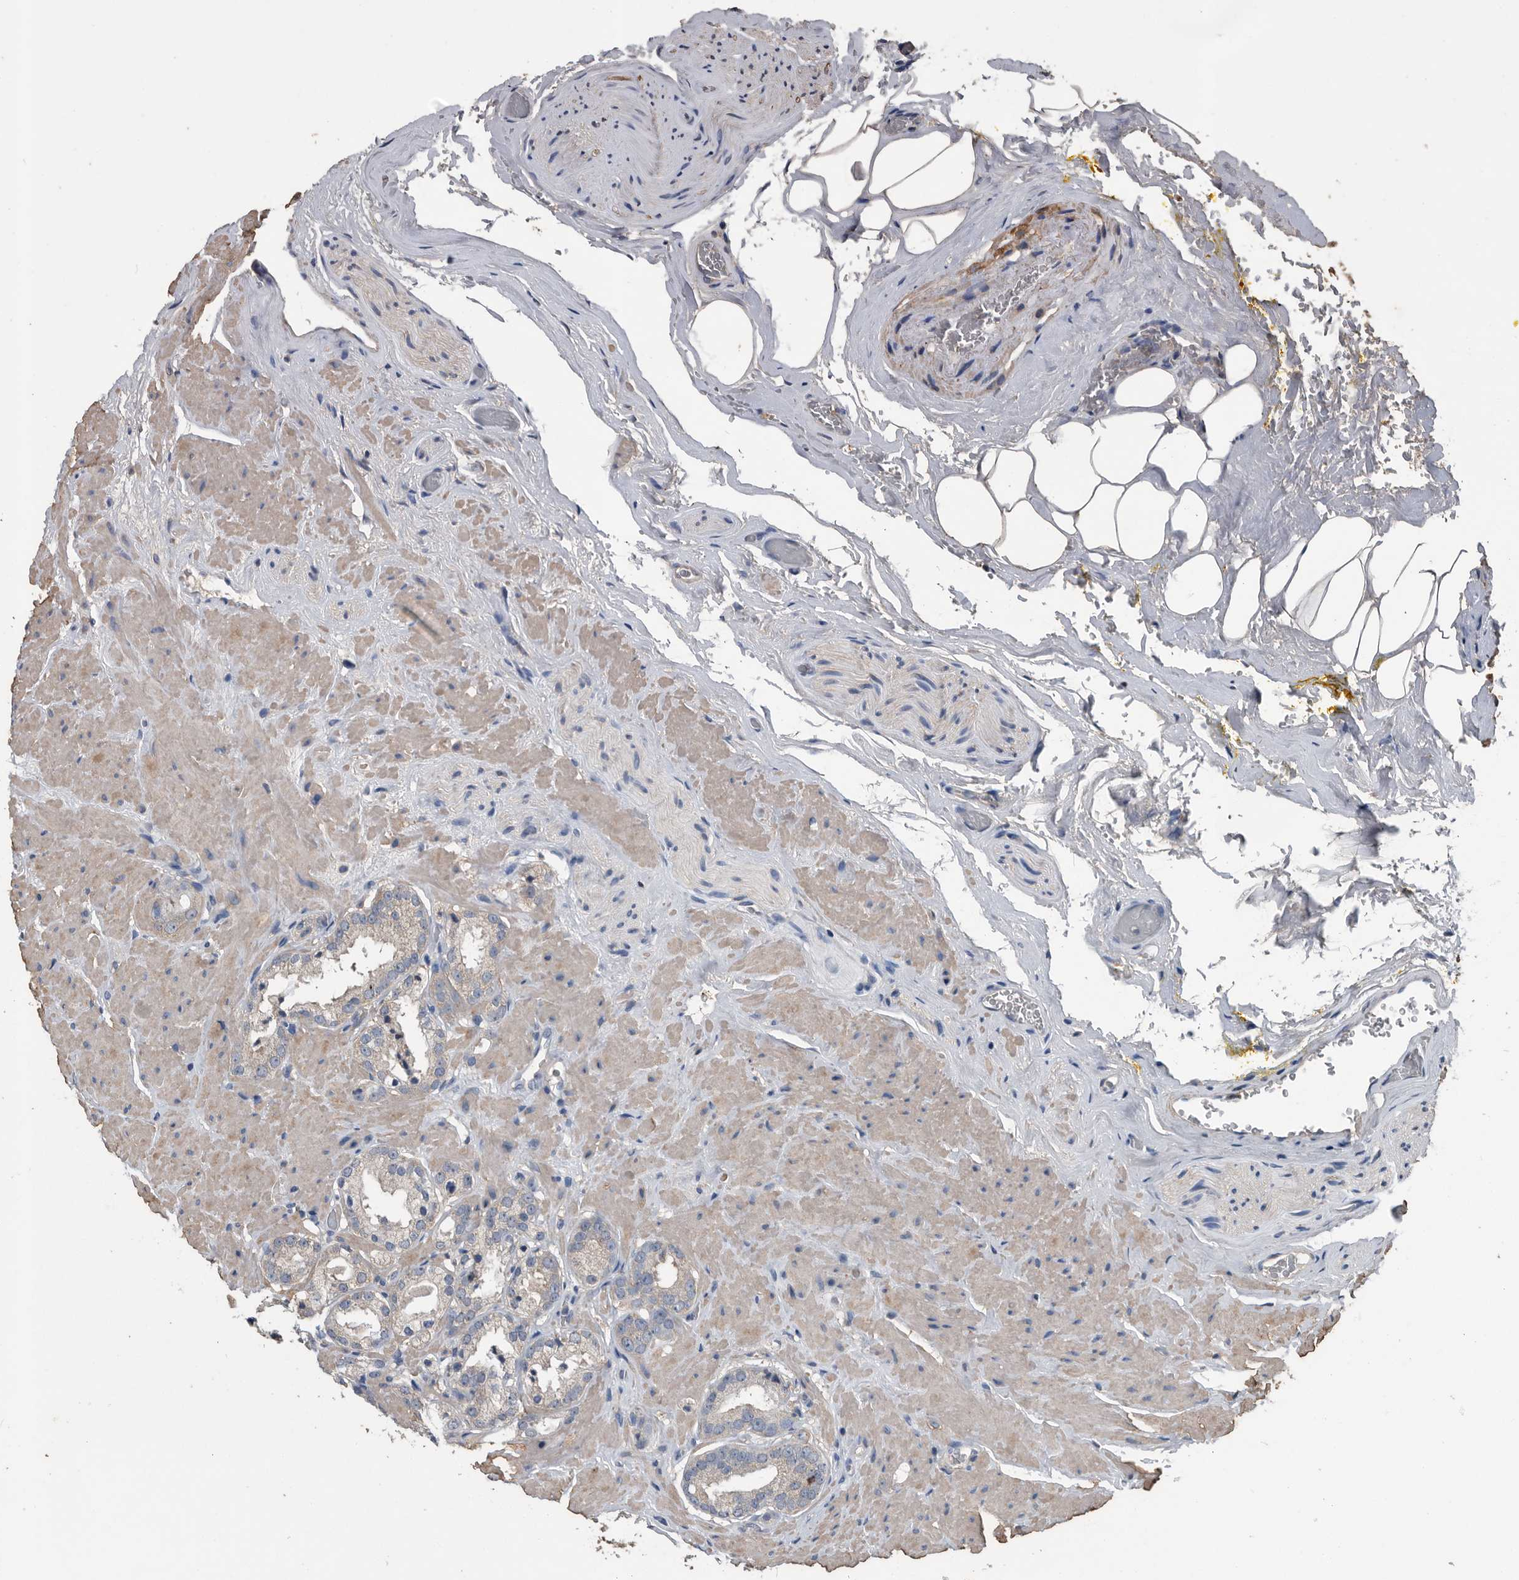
{"staining": {"intensity": "negative", "quantity": "none", "location": "none"}, "tissue": "prostate cancer", "cell_type": "Tumor cells", "image_type": "cancer", "snomed": [{"axis": "morphology", "description": "Adenocarcinoma, High grade"}, {"axis": "topography", "description": "Prostate"}], "caption": "The histopathology image reveals no staining of tumor cells in prostate high-grade adenocarcinoma.", "gene": "NRBP1", "patient": {"sex": "male", "age": 64}}